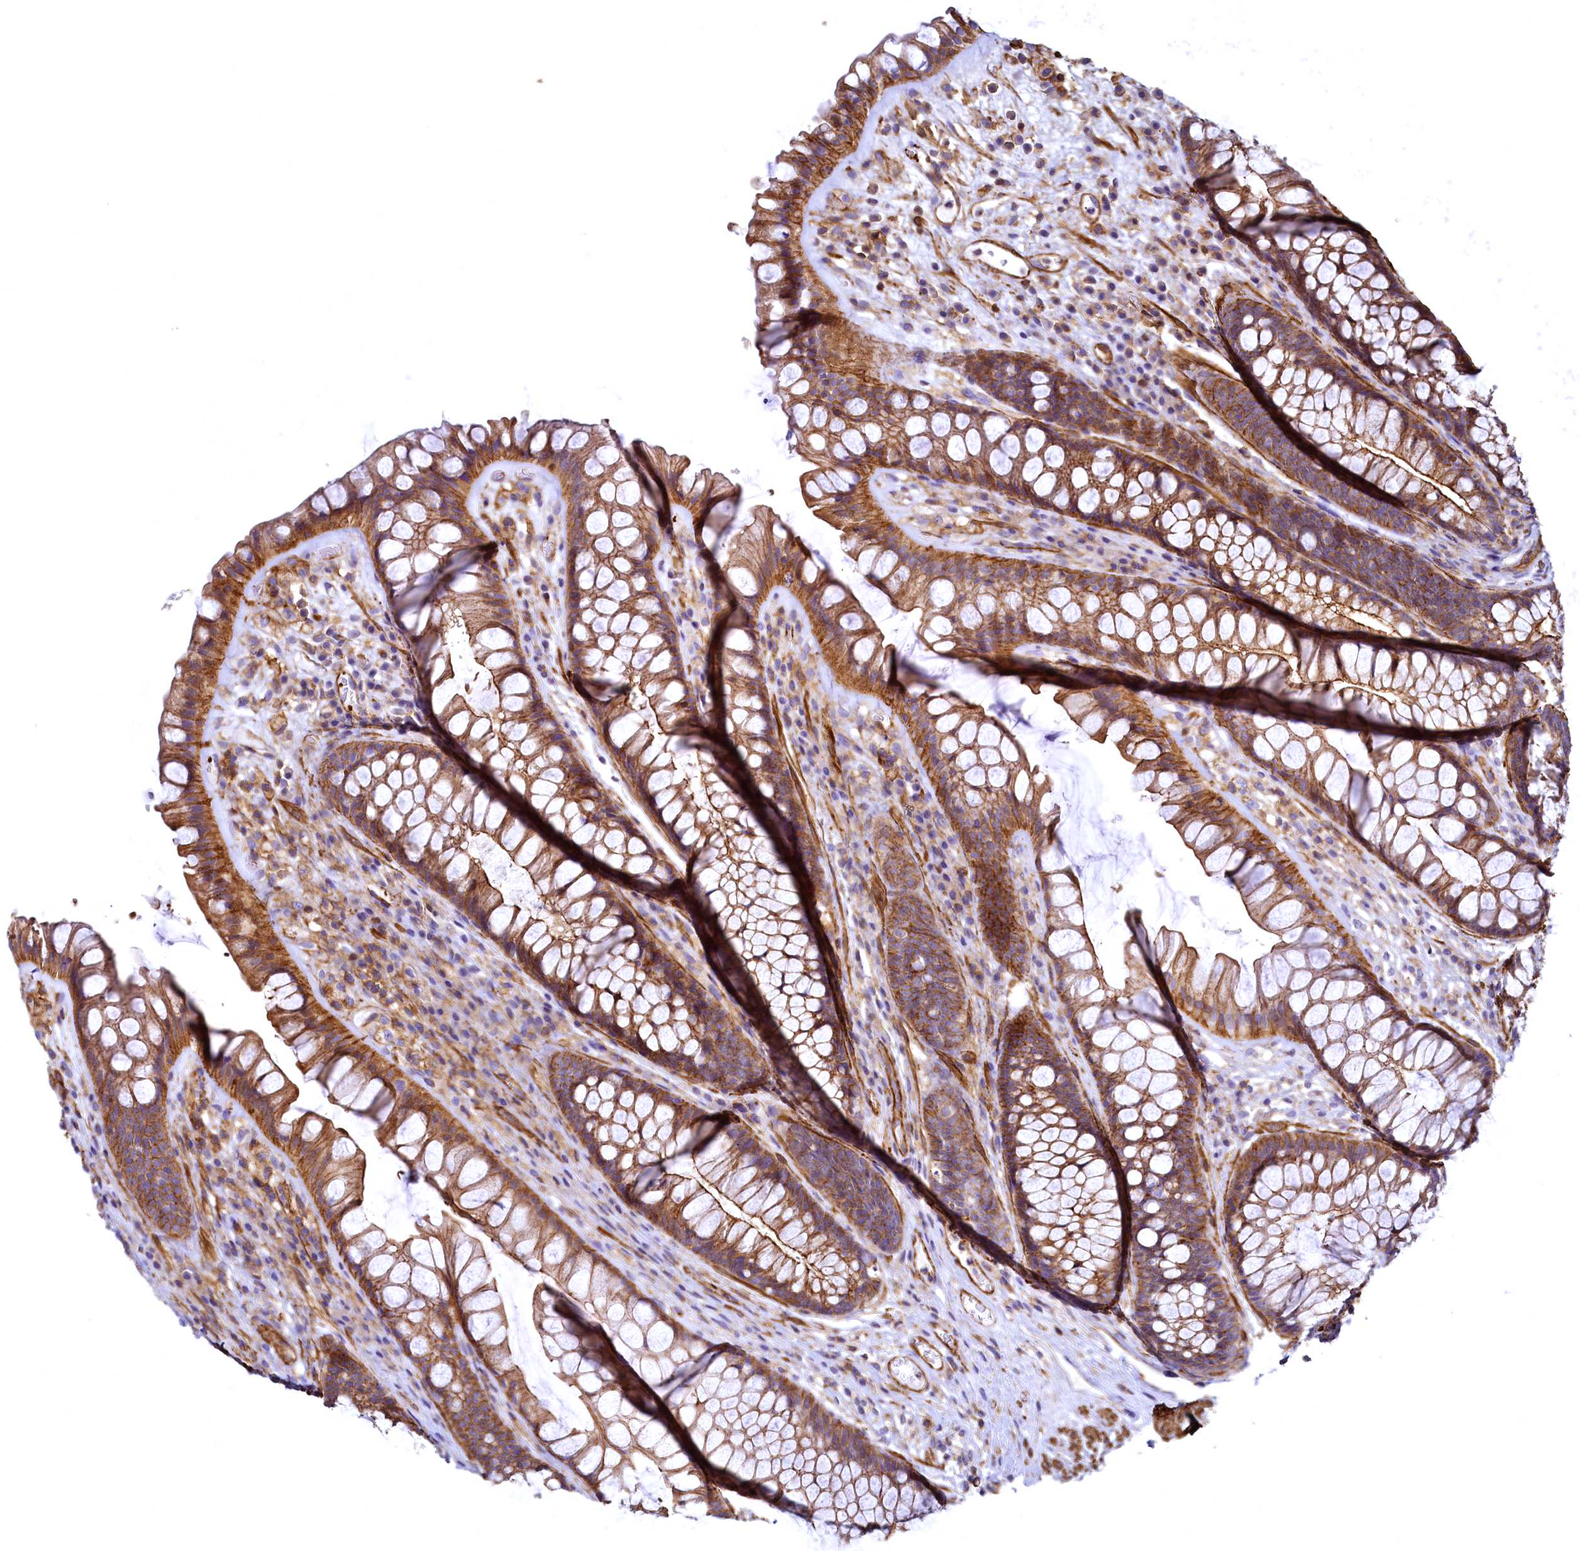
{"staining": {"intensity": "strong", "quantity": ">75%", "location": "cytoplasmic/membranous"}, "tissue": "rectum", "cell_type": "Glandular cells", "image_type": "normal", "snomed": [{"axis": "morphology", "description": "Normal tissue, NOS"}, {"axis": "topography", "description": "Rectum"}], "caption": "Rectum stained for a protein shows strong cytoplasmic/membranous positivity in glandular cells. (Brightfield microscopy of DAB IHC at high magnification).", "gene": "THBS1", "patient": {"sex": "male", "age": 74}}